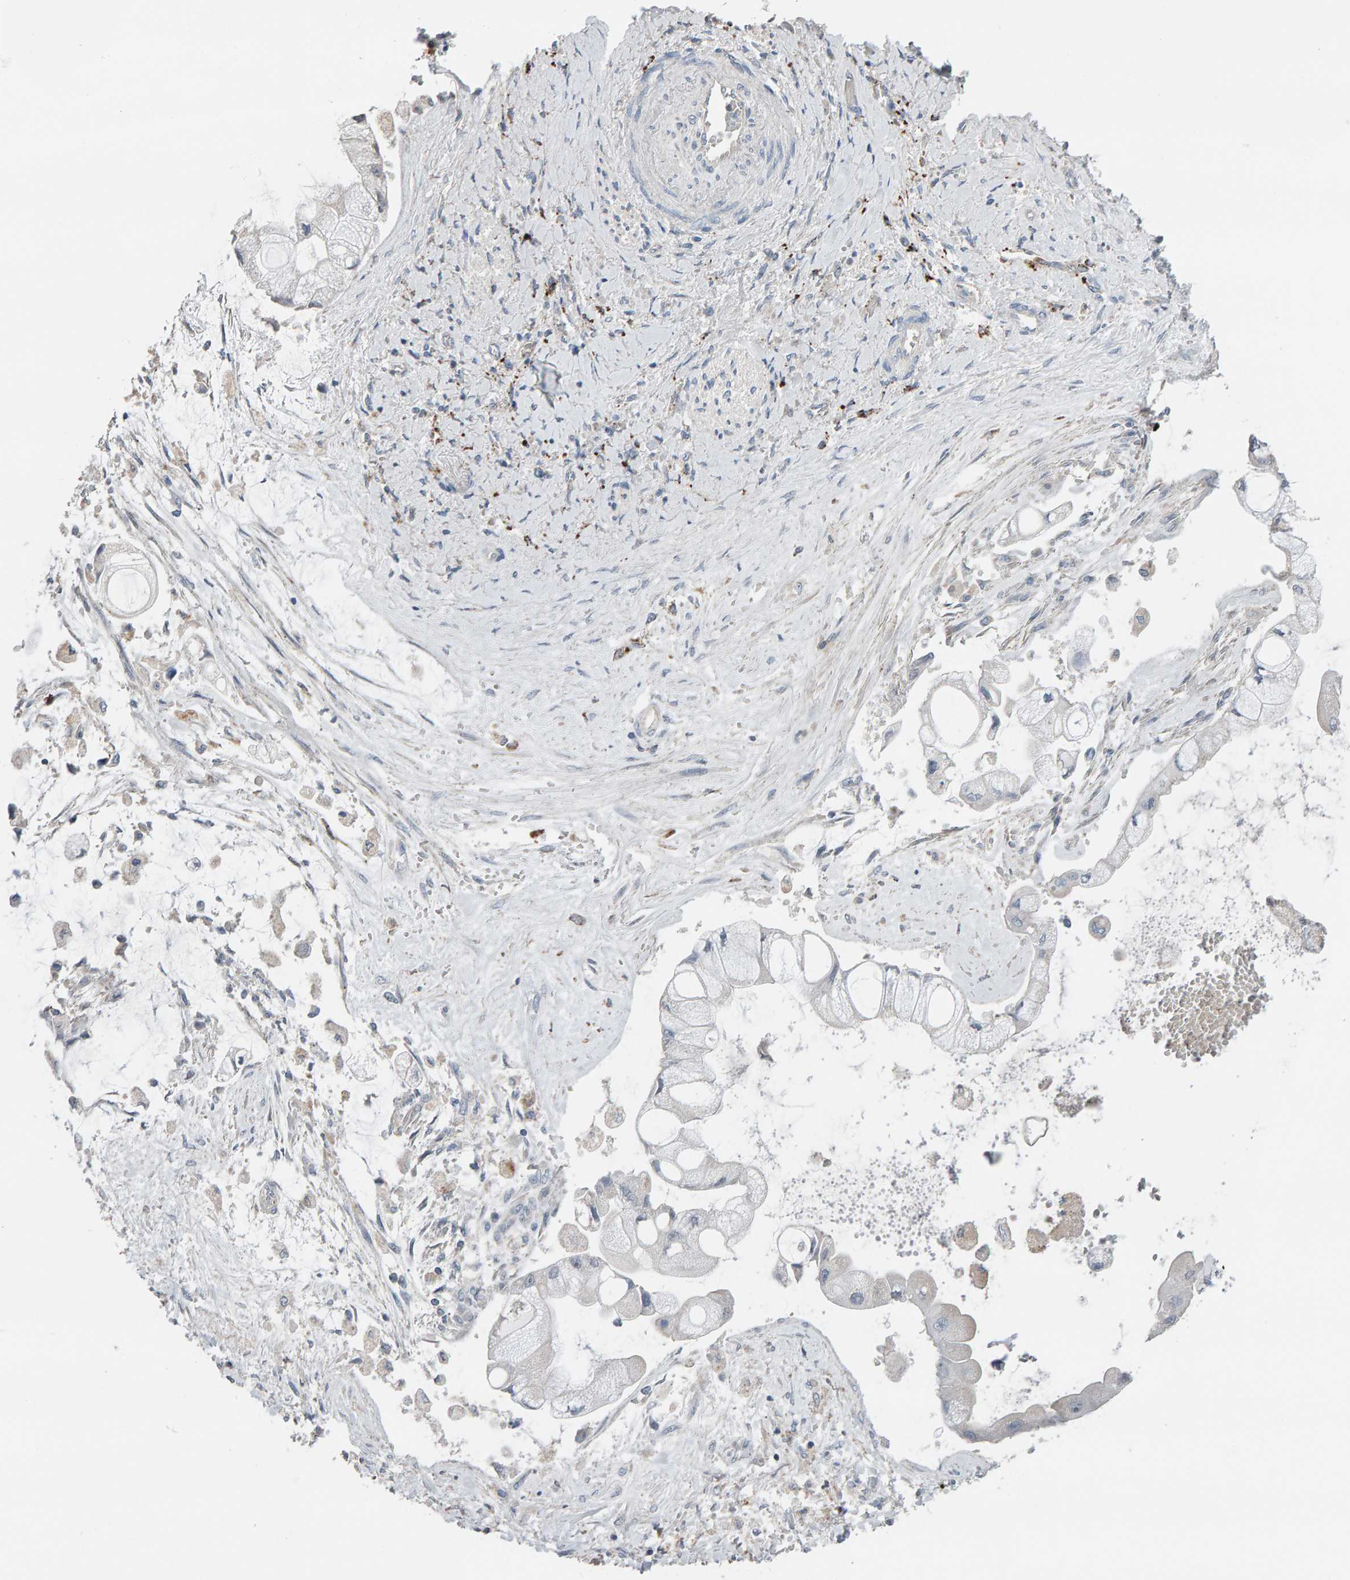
{"staining": {"intensity": "negative", "quantity": "none", "location": "none"}, "tissue": "liver cancer", "cell_type": "Tumor cells", "image_type": "cancer", "snomed": [{"axis": "morphology", "description": "Cholangiocarcinoma"}, {"axis": "topography", "description": "Liver"}], "caption": "An immunohistochemistry (IHC) micrograph of liver cancer is shown. There is no staining in tumor cells of liver cancer.", "gene": "IPPK", "patient": {"sex": "male", "age": 50}}